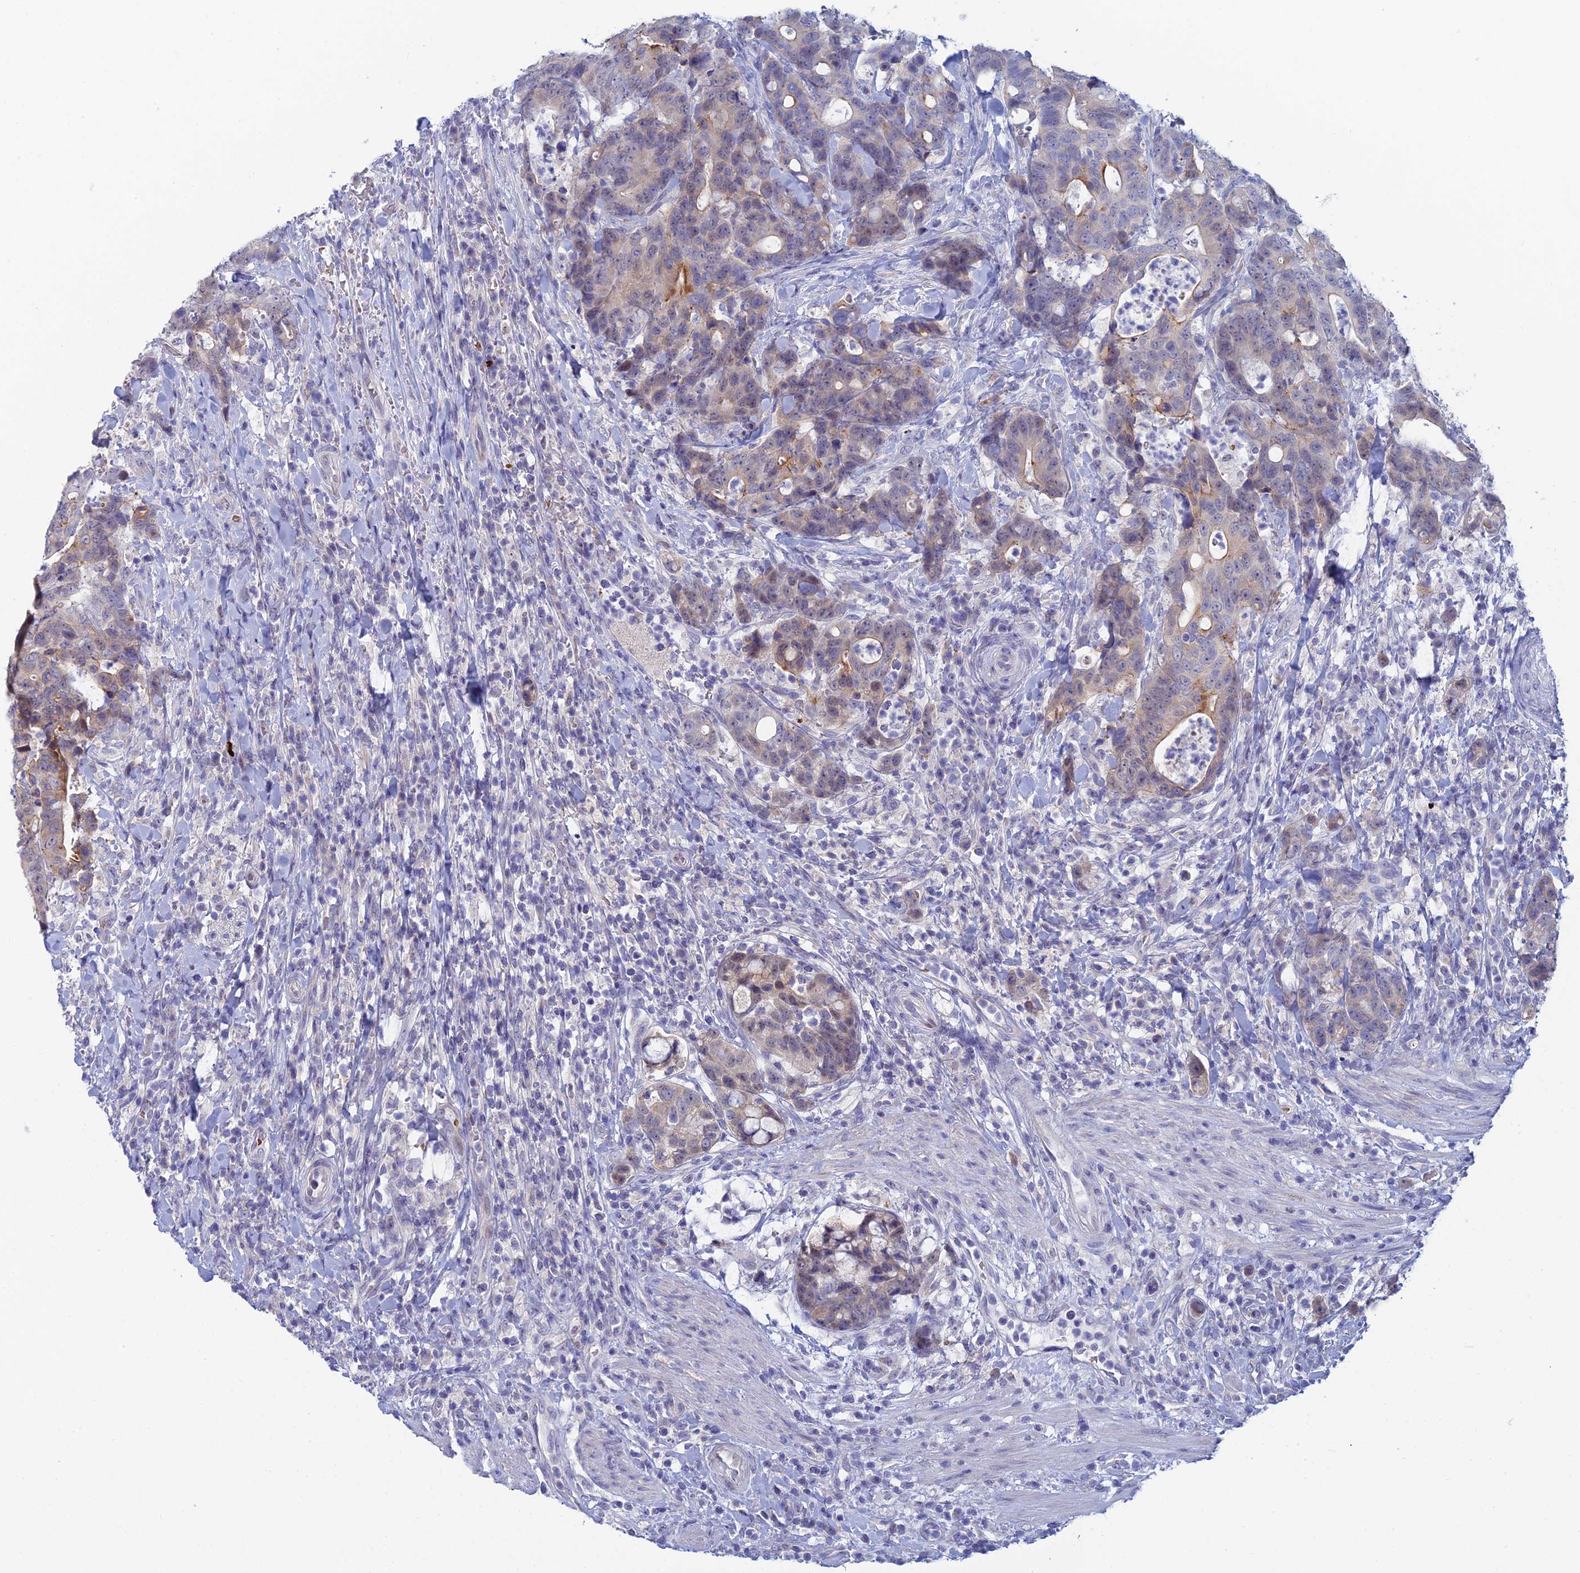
{"staining": {"intensity": "moderate", "quantity": "<25%", "location": "cytoplasmic/membranous"}, "tissue": "colorectal cancer", "cell_type": "Tumor cells", "image_type": "cancer", "snomed": [{"axis": "morphology", "description": "Adenocarcinoma, NOS"}, {"axis": "topography", "description": "Colon"}], "caption": "The micrograph demonstrates a brown stain indicating the presence of a protein in the cytoplasmic/membranous of tumor cells in colorectal cancer (adenocarcinoma).", "gene": "GIPC1", "patient": {"sex": "female", "age": 82}}